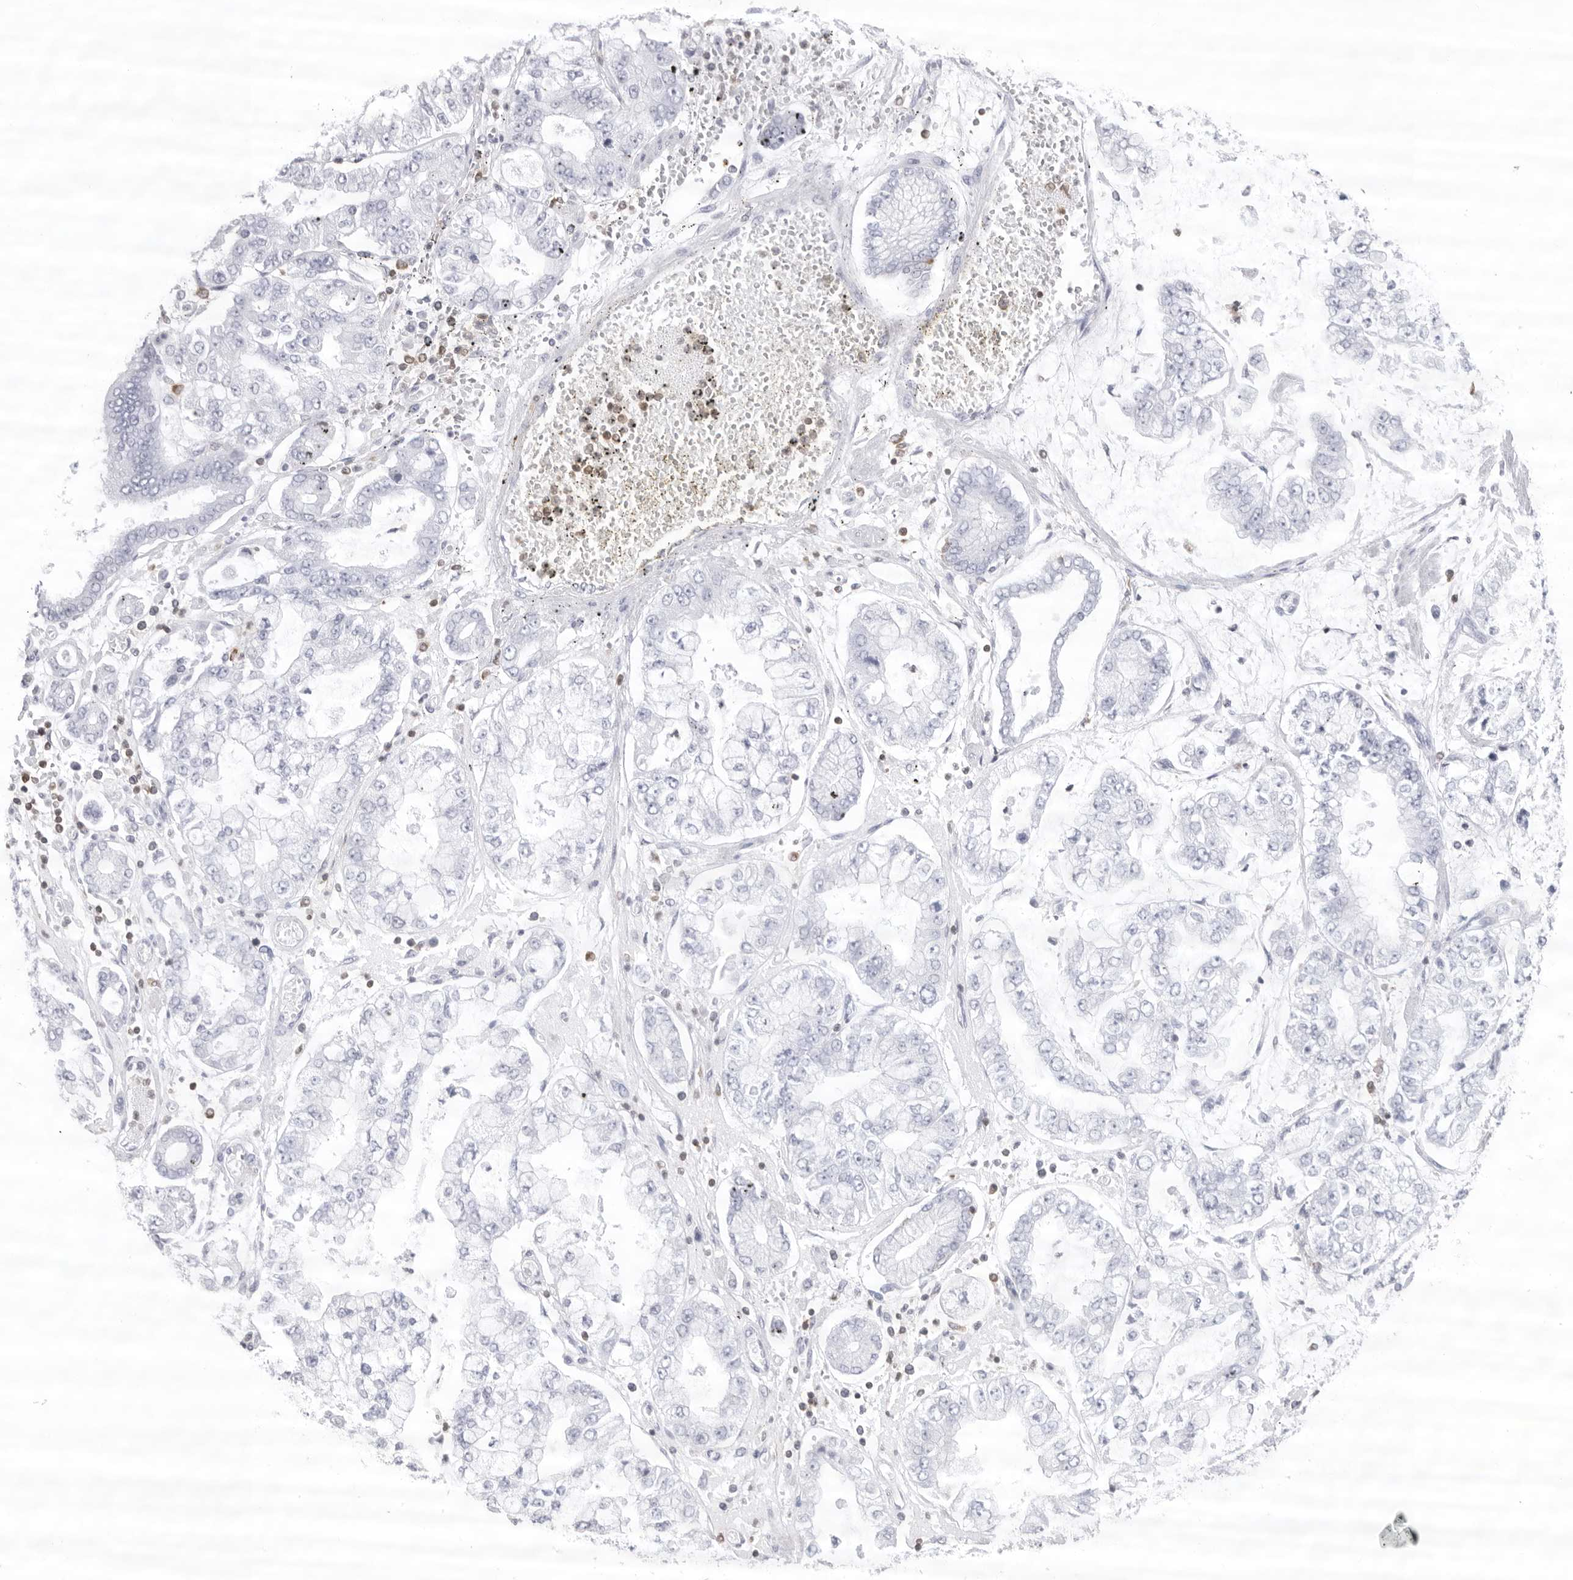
{"staining": {"intensity": "negative", "quantity": "none", "location": "none"}, "tissue": "stomach cancer", "cell_type": "Tumor cells", "image_type": "cancer", "snomed": [{"axis": "morphology", "description": "Adenocarcinoma, NOS"}, {"axis": "topography", "description": "Stomach"}], "caption": "A histopathology image of human adenocarcinoma (stomach) is negative for staining in tumor cells.", "gene": "FMNL1", "patient": {"sex": "male", "age": 76}}